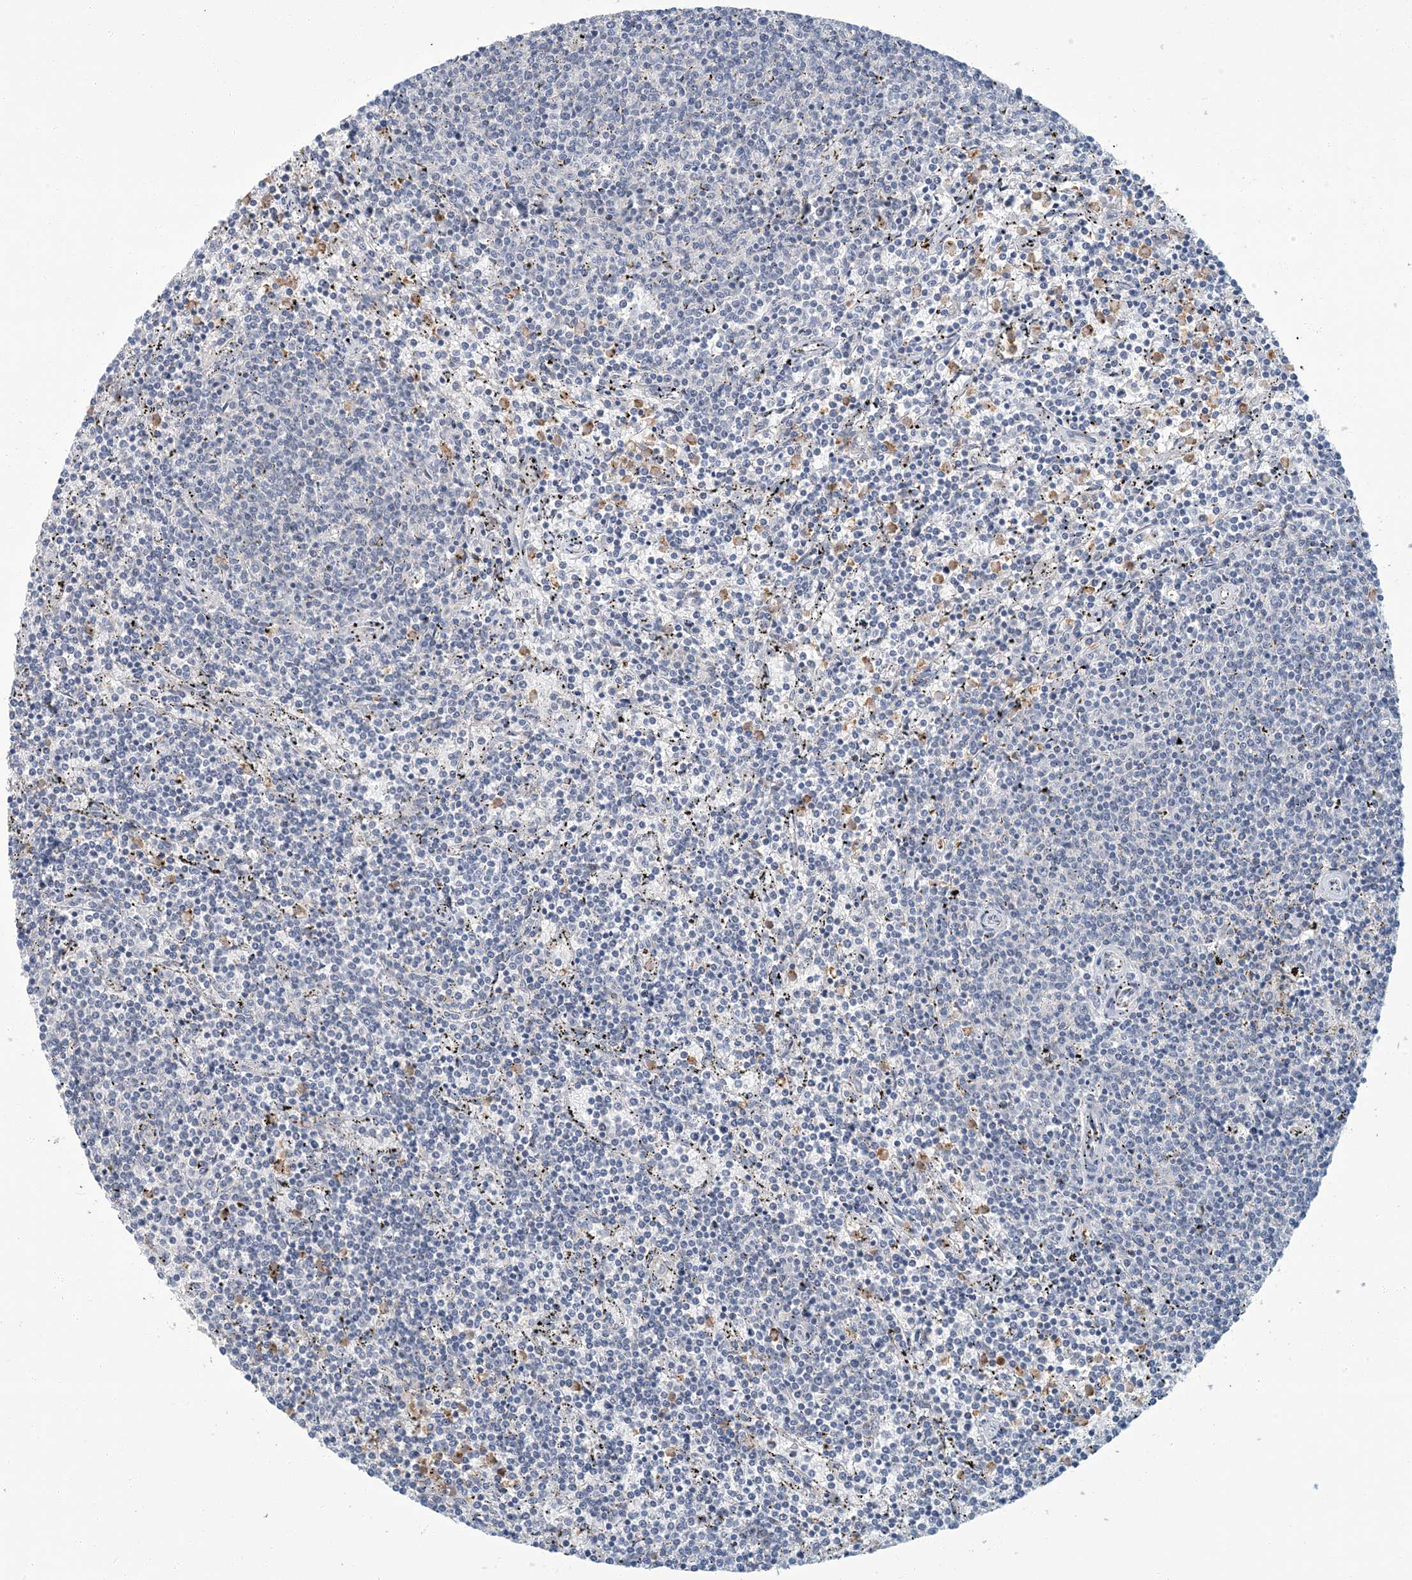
{"staining": {"intensity": "negative", "quantity": "none", "location": "none"}, "tissue": "lymphoma", "cell_type": "Tumor cells", "image_type": "cancer", "snomed": [{"axis": "morphology", "description": "Malignant lymphoma, non-Hodgkin's type, Low grade"}, {"axis": "topography", "description": "Spleen"}], "caption": "DAB immunohistochemical staining of lymphoma shows no significant staining in tumor cells. The staining is performed using DAB brown chromogen with nuclei counter-stained in using hematoxylin.", "gene": "EPHA4", "patient": {"sex": "female", "age": 50}}